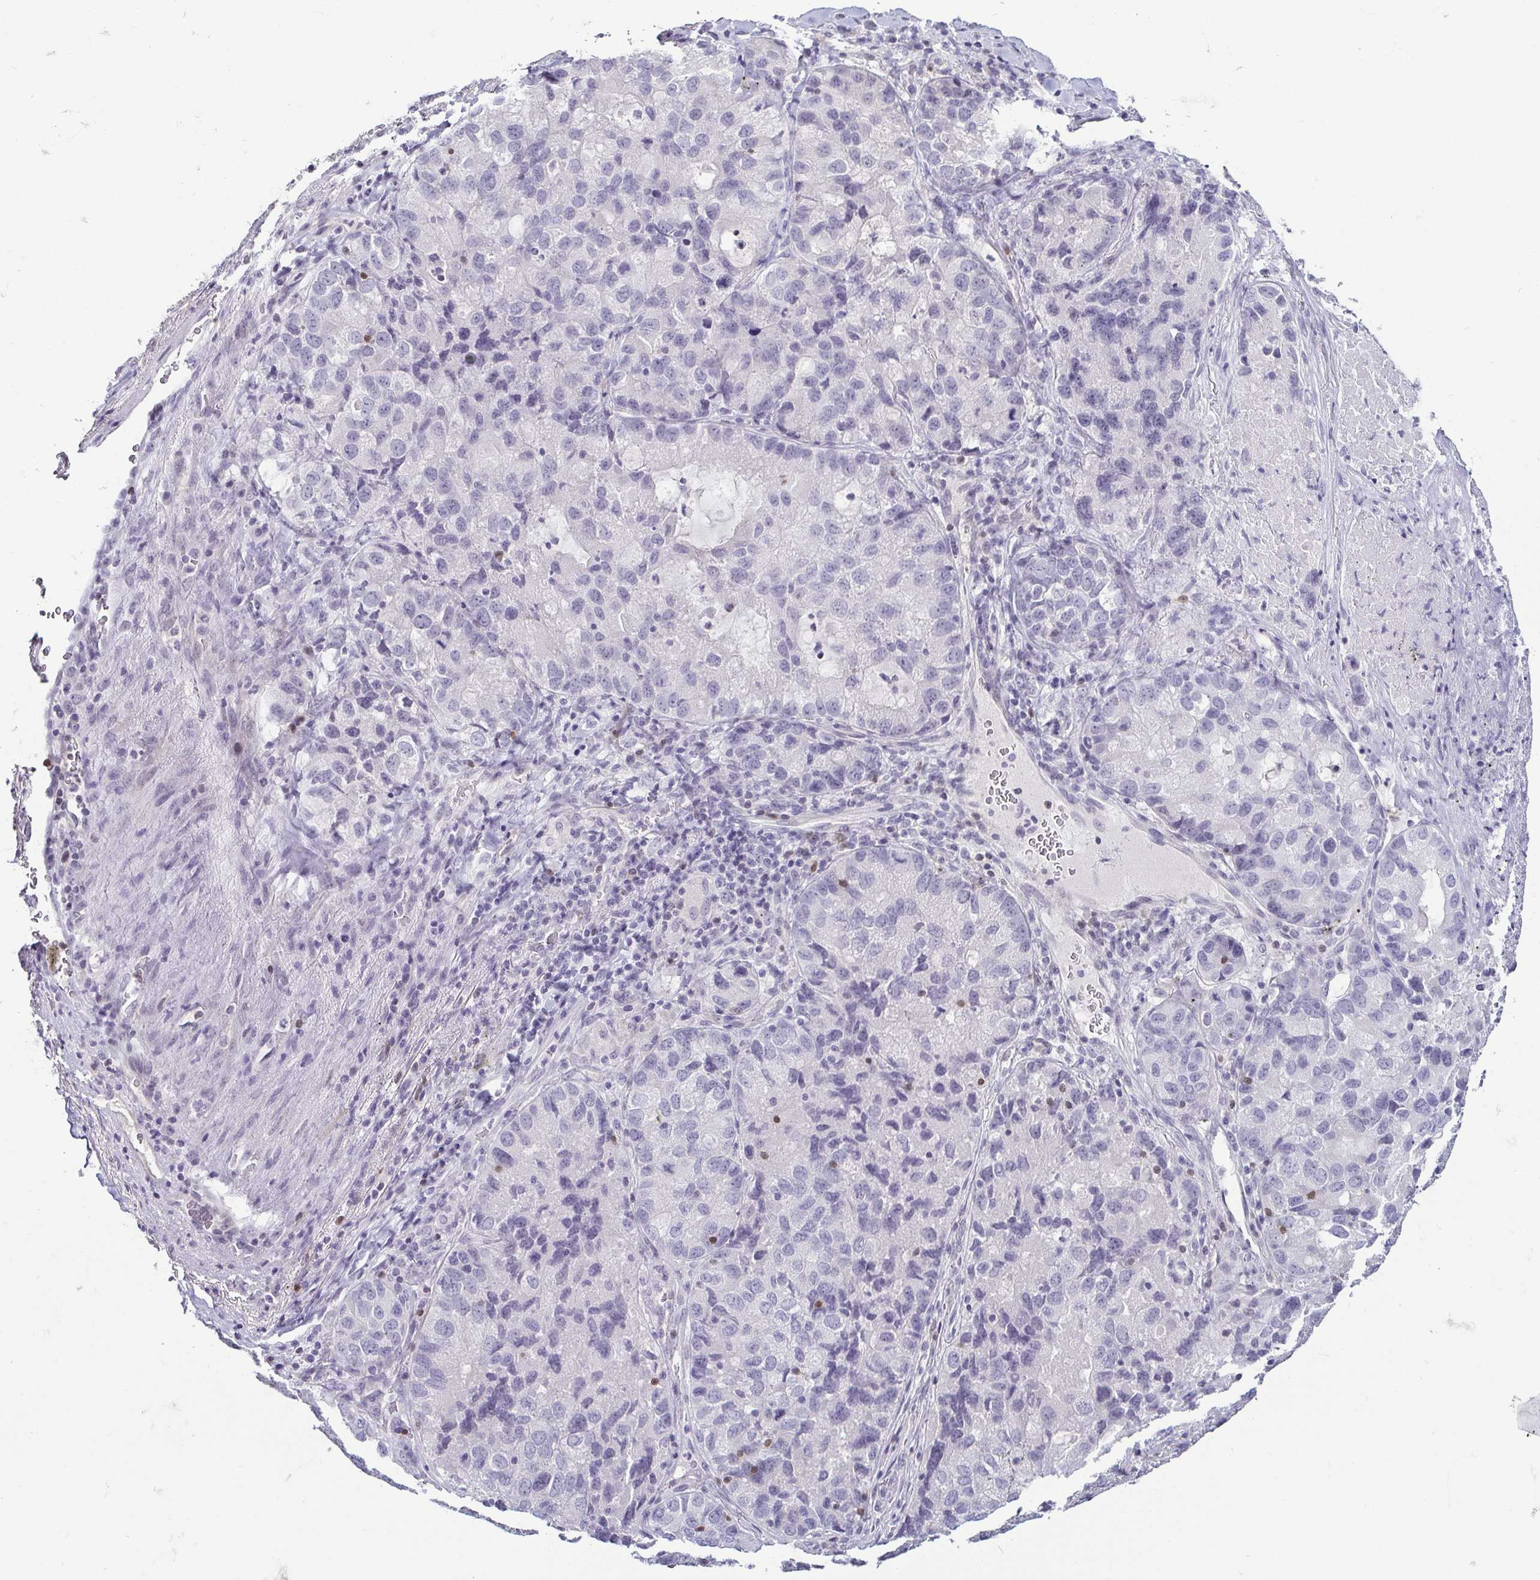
{"staining": {"intensity": "negative", "quantity": "none", "location": "none"}, "tissue": "lung cancer", "cell_type": "Tumor cells", "image_type": "cancer", "snomed": [{"axis": "morphology", "description": "Normal morphology"}, {"axis": "morphology", "description": "Adenocarcinoma, NOS"}, {"axis": "topography", "description": "Lymph node"}, {"axis": "topography", "description": "Lung"}], "caption": "This is a image of IHC staining of lung adenocarcinoma, which shows no positivity in tumor cells.", "gene": "HOPX", "patient": {"sex": "female", "age": 51}}